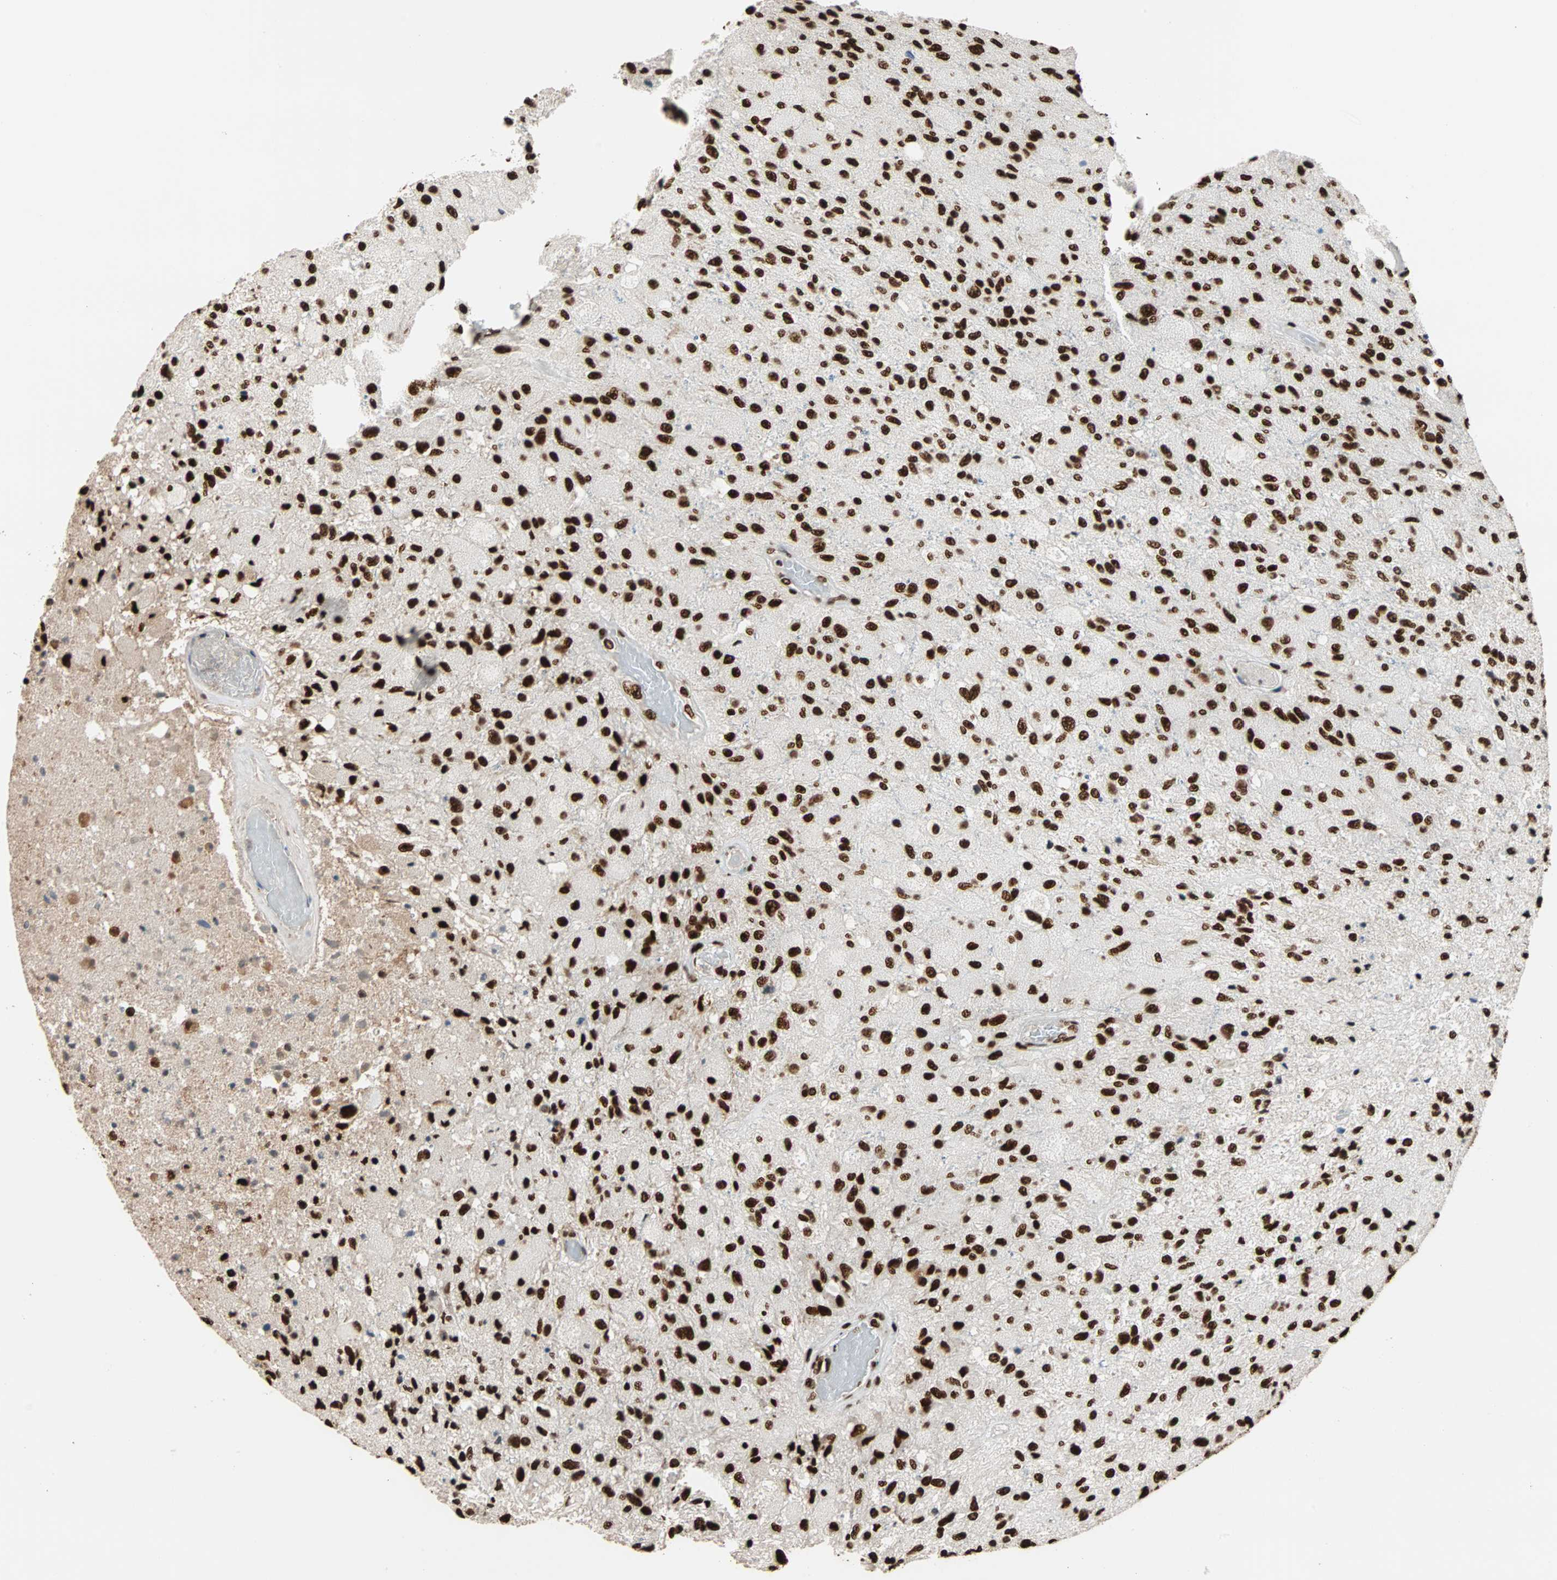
{"staining": {"intensity": "strong", "quantity": ">75%", "location": "nuclear"}, "tissue": "glioma", "cell_type": "Tumor cells", "image_type": "cancer", "snomed": [{"axis": "morphology", "description": "Normal tissue, NOS"}, {"axis": "morphology", "description": "Glioma, malignant, High grade"}, {"axis": "topography", "description": "Cerebral cortex"}], "caption": "The photomicrograph displays a brown stain indicating the presence of a protein in the nuclear of tumor cells in glioma. The staining is performed using DAB (3,3'-diaminobenzidine) brown chromogen to label protein expression. The nuclei are counter-stained blue using hematoxylin.", "gene": "ILF2", "patient": {"sex": "male", "age": 77}}